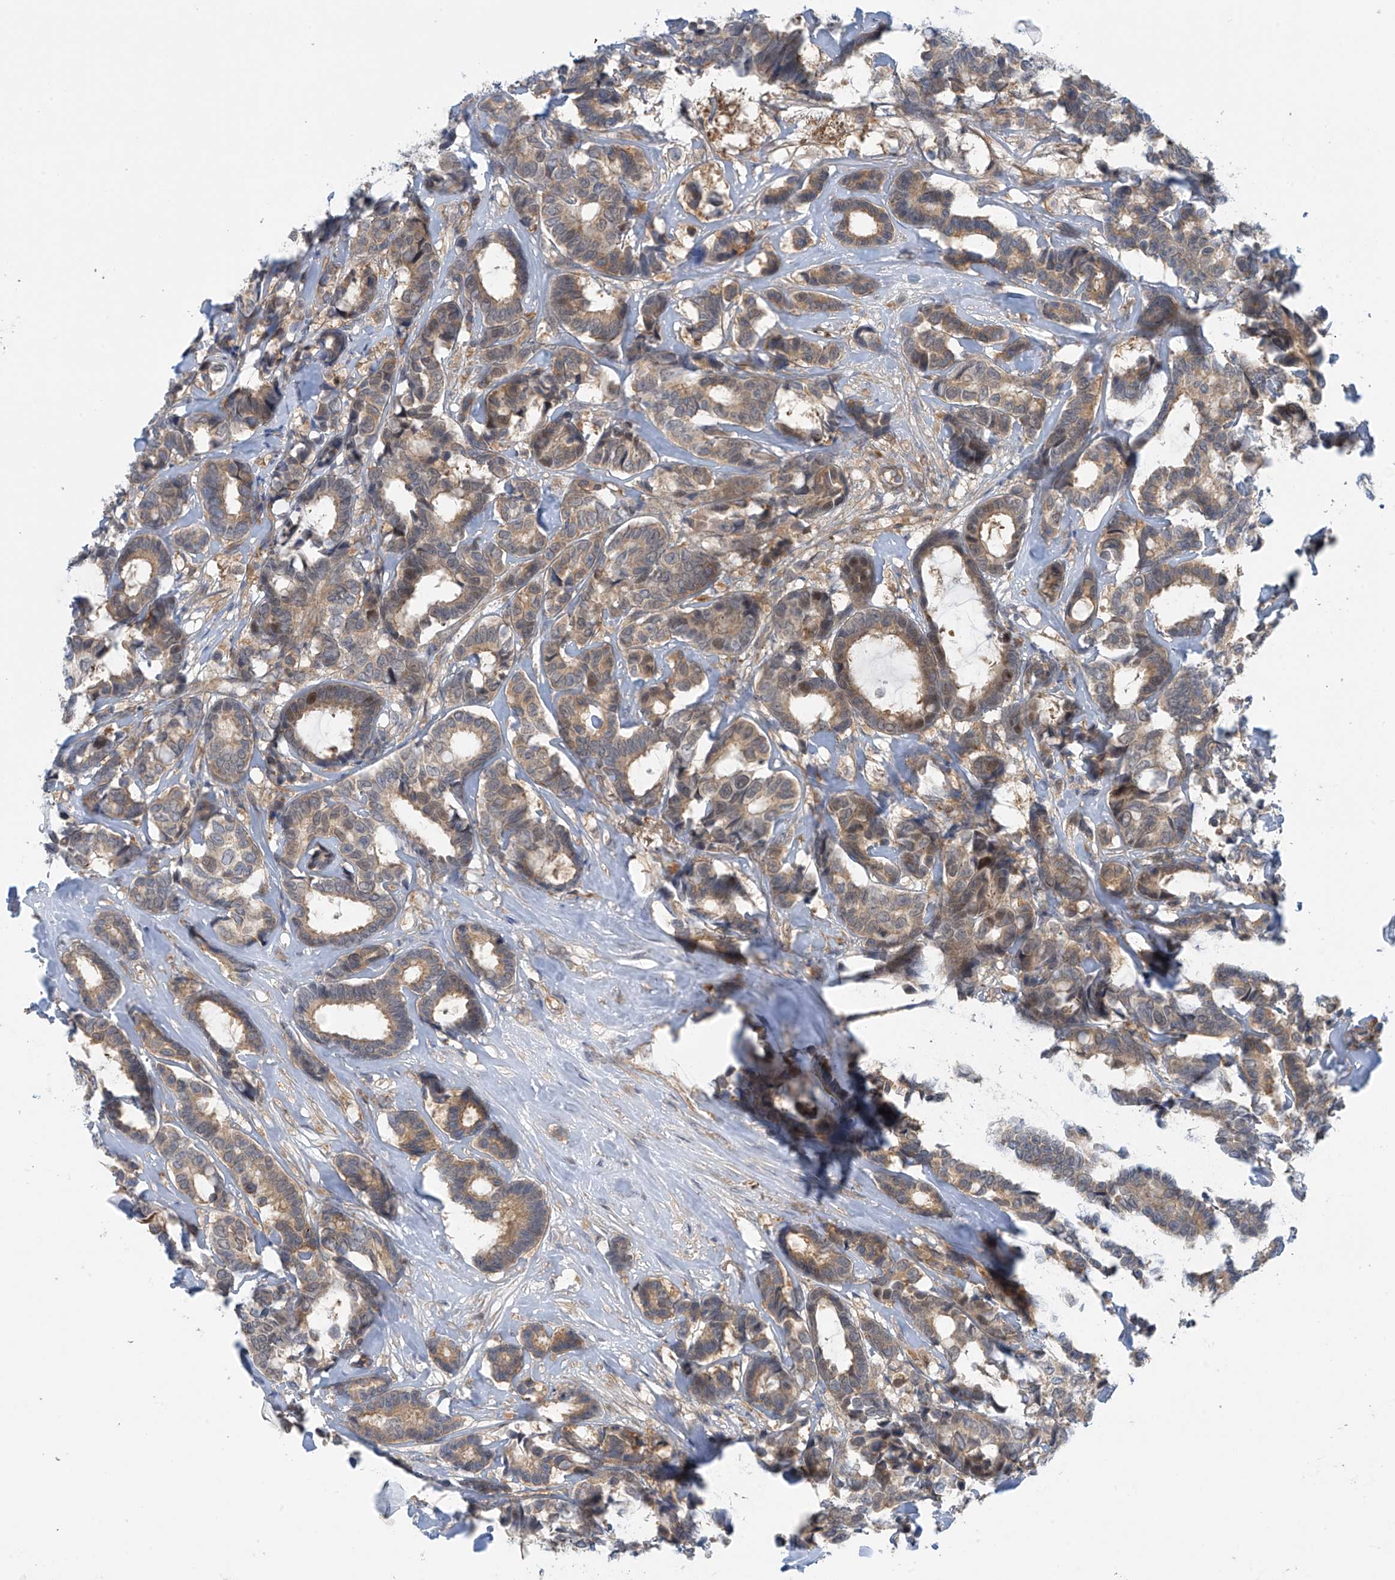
{"staining": {"intensity": "moderate", "quantity": ">75%", "location": "cytoplasmic/membranous"}, "tissue": "breast cancer", "cell_type": "Tumor cells", "image_type": "cancer", "snomed": [{"axis": "morphology", "description": "Duct carcinoma"}, {"axis": "topography", "description": "Breast"}], "caption": "Human breast cancer (intraductal carcinoma) stained with a protein marker shows moderate staining in tumor cells.", "gene": "FSD1L", "patient": {"sex": "female", "age": 87}}